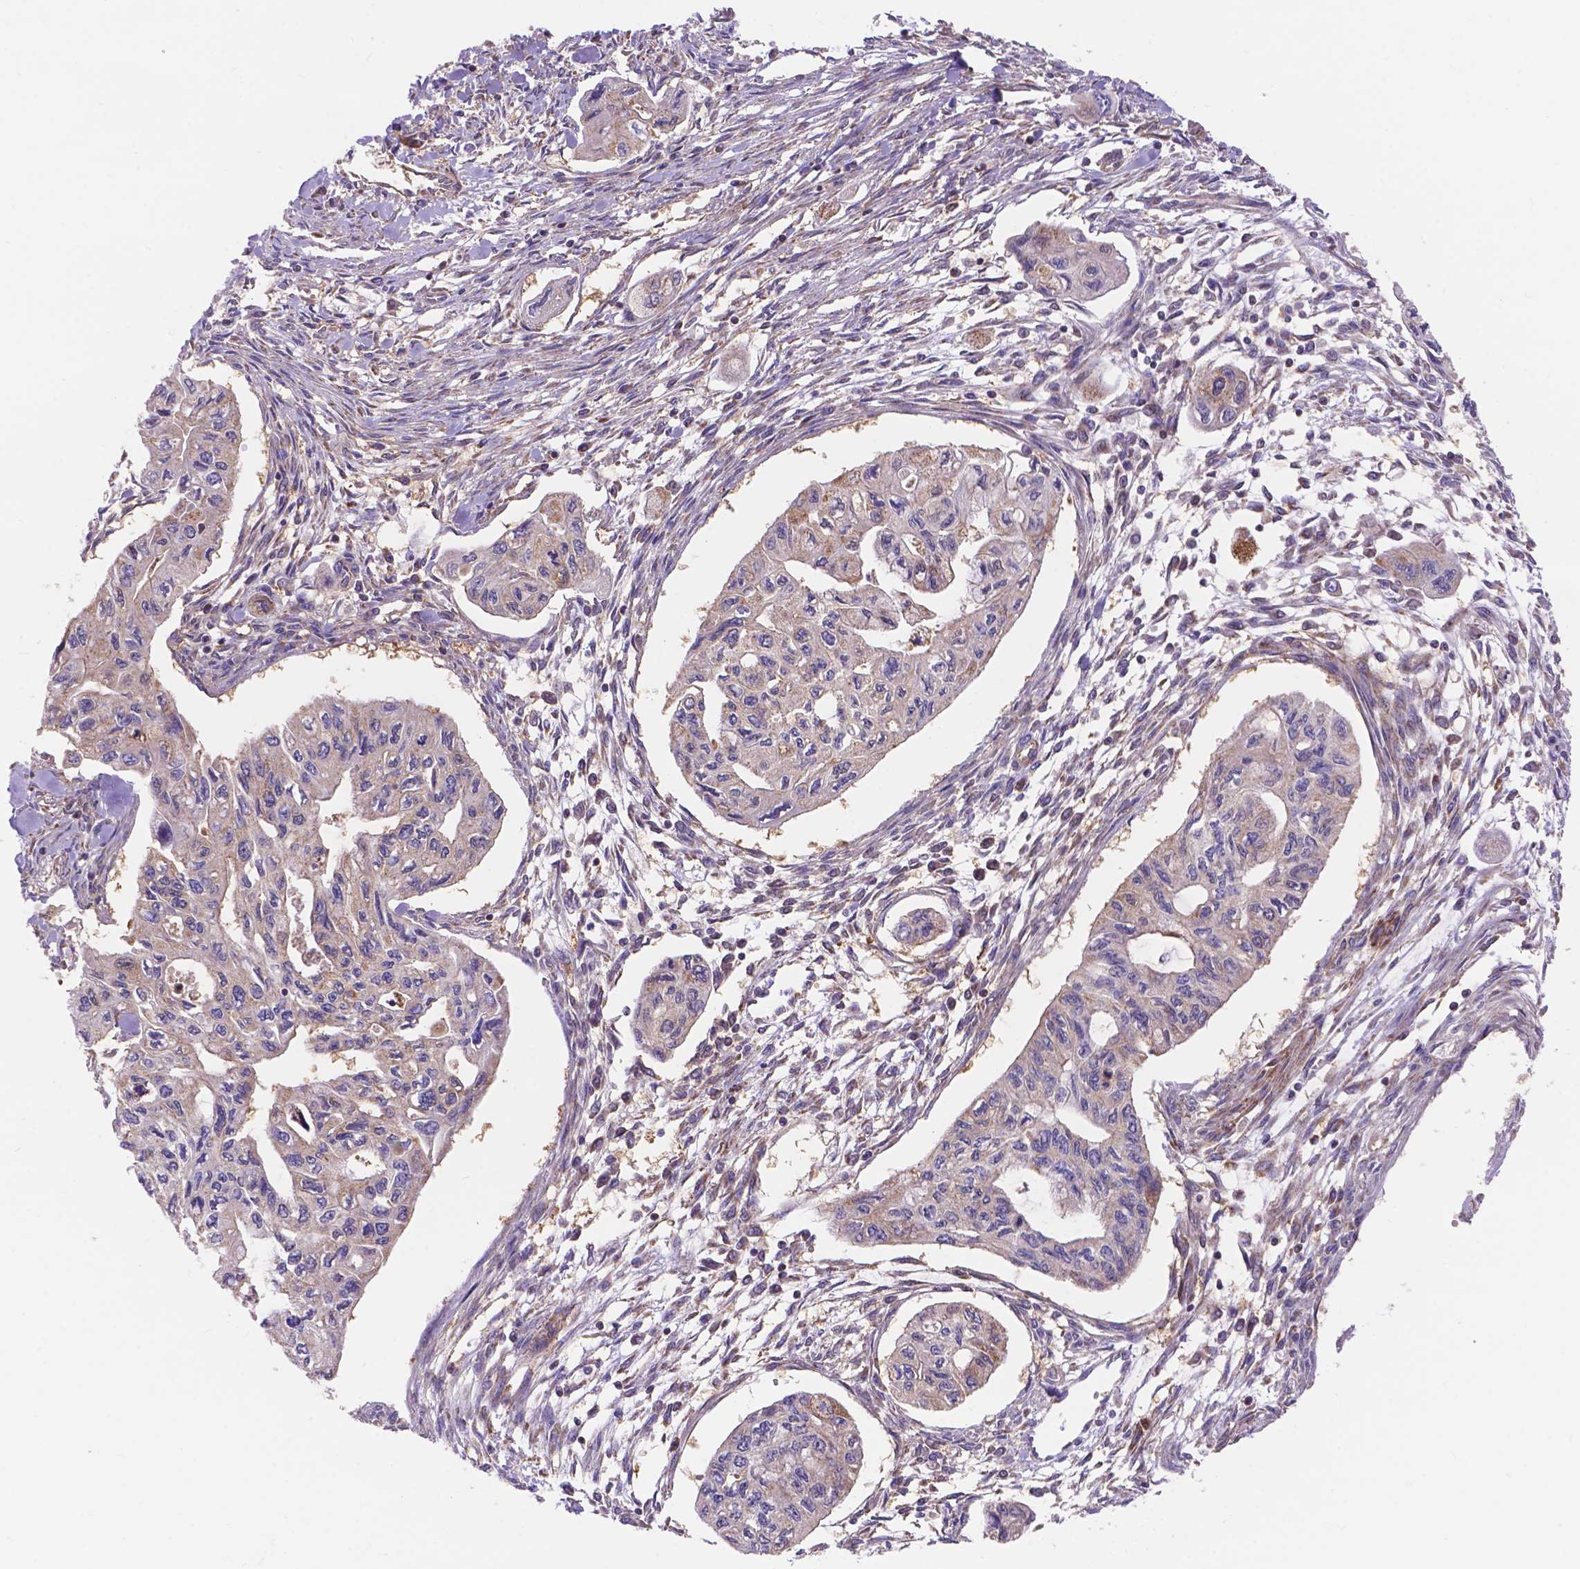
{"staining": {"intensity": "negative", "quantity": "none", "location": "none"}, "tissue": "pancreatic cancer", "cell_type": "Tumor cells", "image_type": "cancer", "snomed": [{"axis": "morphology", "description": "Adenocarcinoma, NOS"}, {"axis": "topography", "description": "Pancreas"}], "caption": "Immunohistochemistry of pancreatic cancer (adenocarcinoma) displays no expression in tumor cells.", "gene": "AK3", "patient": {"sex": "female", "age": 76}}